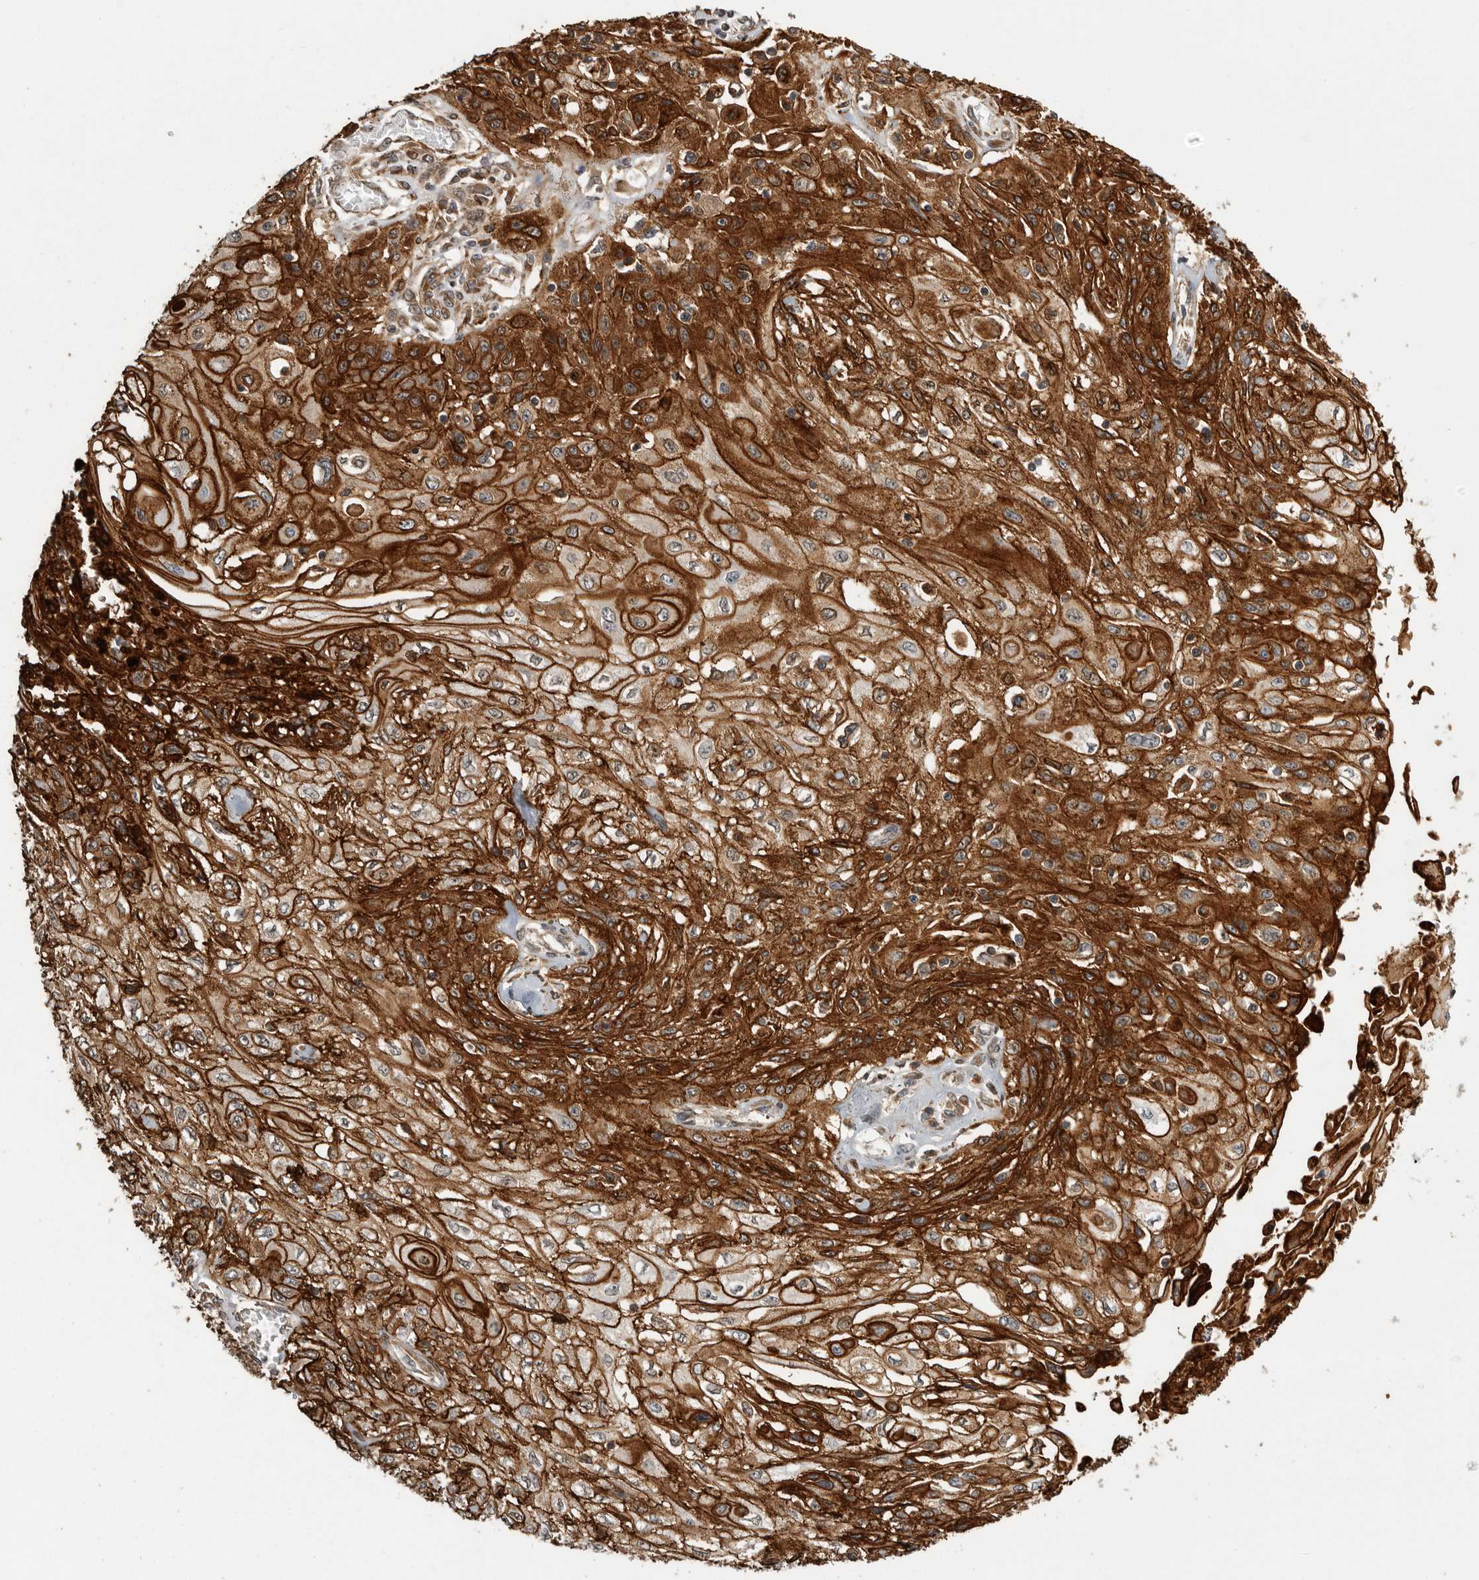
{"staining": {"intensity": "strong", "quantity": ">75%", "location": "cytoplasmic/membranous"}, "tissue": "skin cancer", "cell_type": "Tumor cells", "image_type": "cancer", "snomed": [{"axis": "morphology", "description": "Squamous cell carcinoma, NOS"}, {"axis": "morphology", "description": "Squamous cell carcinoma, metastatic, NOS"}, {"axis": "topography", "description": "Skin"}, {"axis": "topography", "description": "Lymph node"}], "caption": "Tumor cells exhibit high levels of strong cytoplasmic/membranous staining in about >75% of cells in human metastatic squamous cell carcinoma (skin).", "gene": "NECTIN1", "patient": {"sex": "male", "age": 75}}